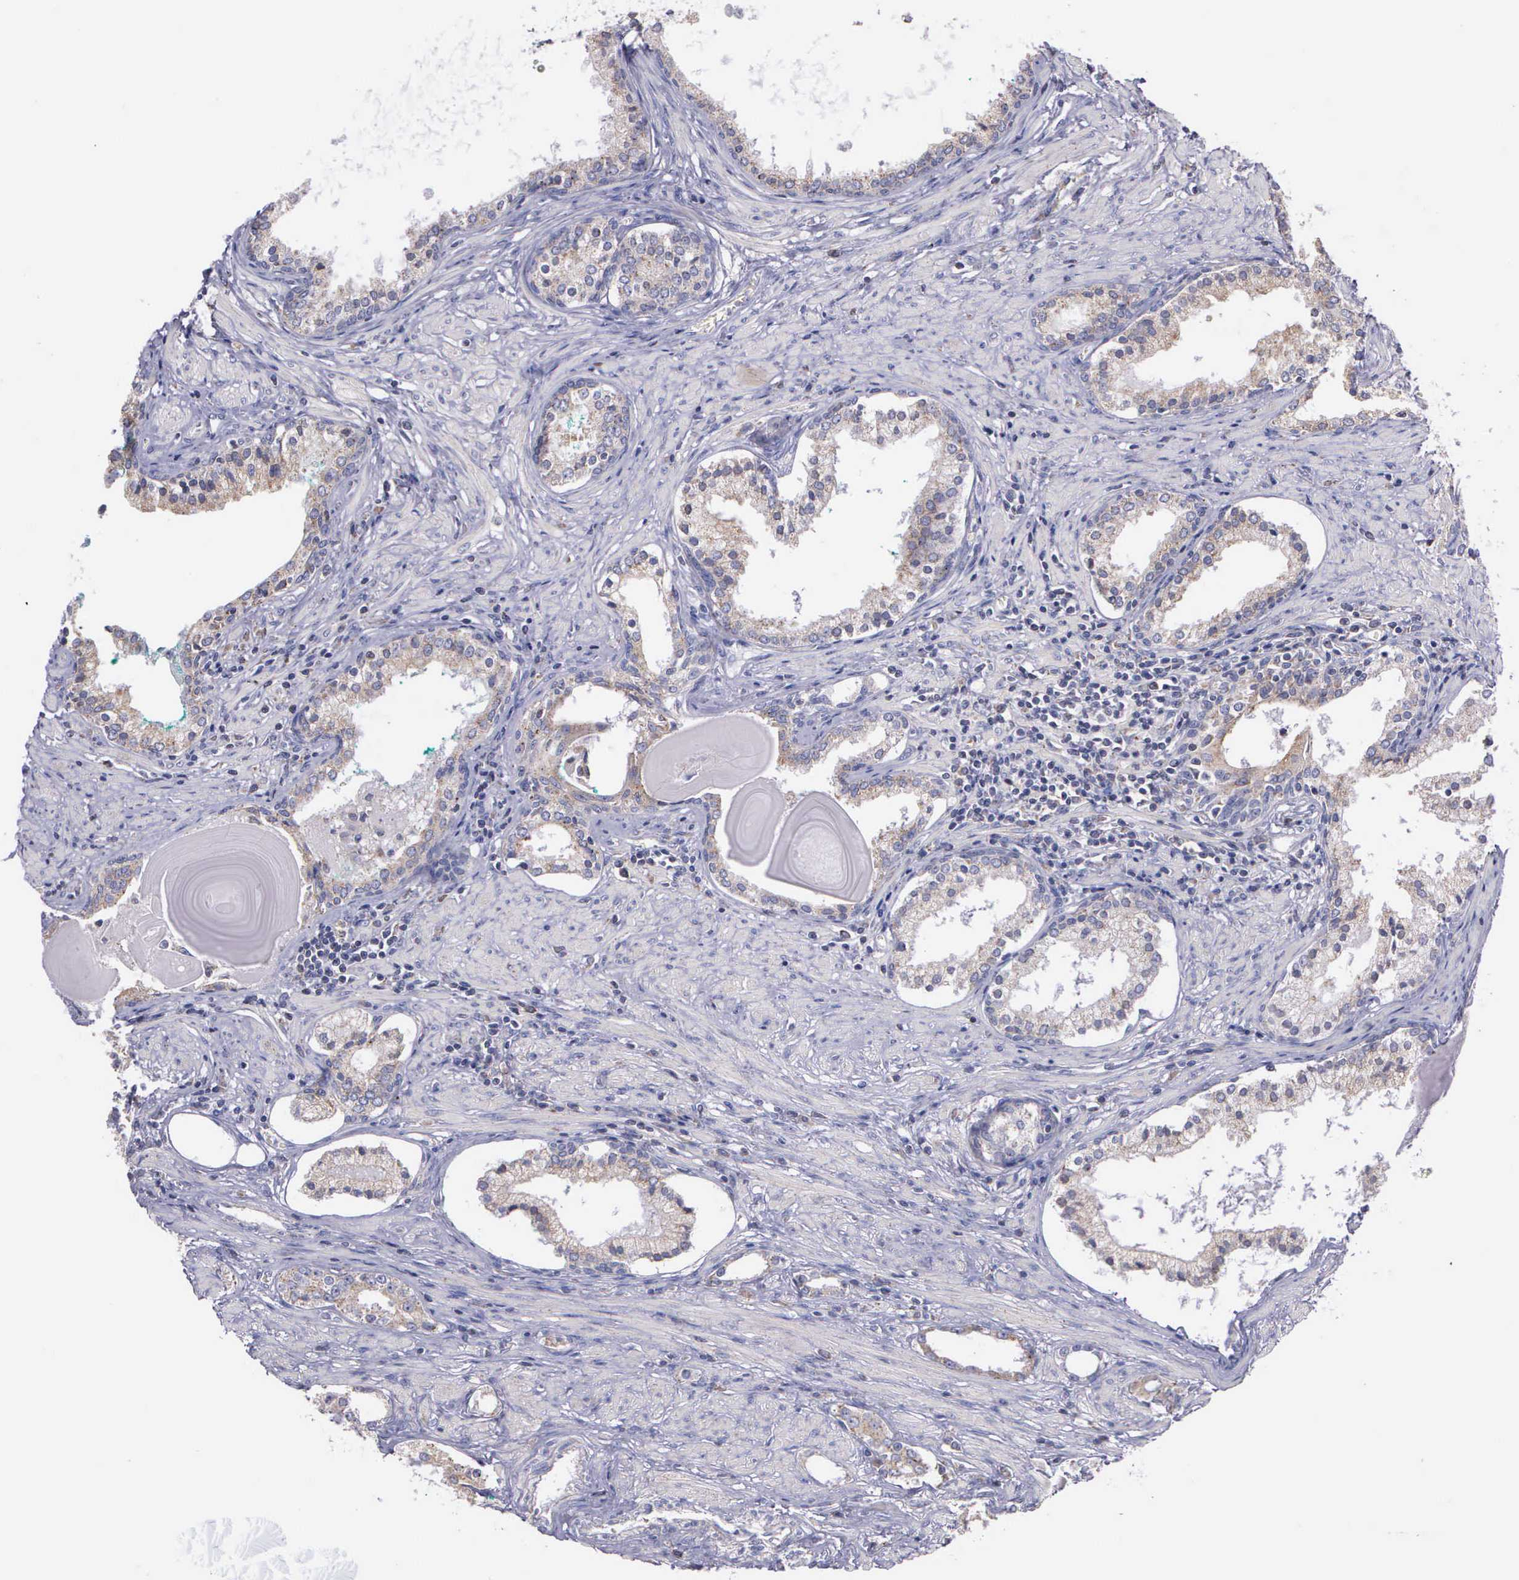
{"staining": {"intensity": "weak", "quantity": ">75%", "location": "cytoplasmic/membranous"}, "tissue": "prostate cancer", "cell_type": "Tumor cells", "image_type": "cancer", "snomed": [{"axis": "morphology", "description": "Adenocarcinoma, Medium grade"}, {"axis": "topography", "description": "Prostate"}], "caption": "Weak cytoplasmic/membranous expression is appreciated in about >75% of tumor cells in prostate adenocarcinoma (medium-grade).", "gene": "MIA2", "patient": {"sex": "male", "age": 73}}